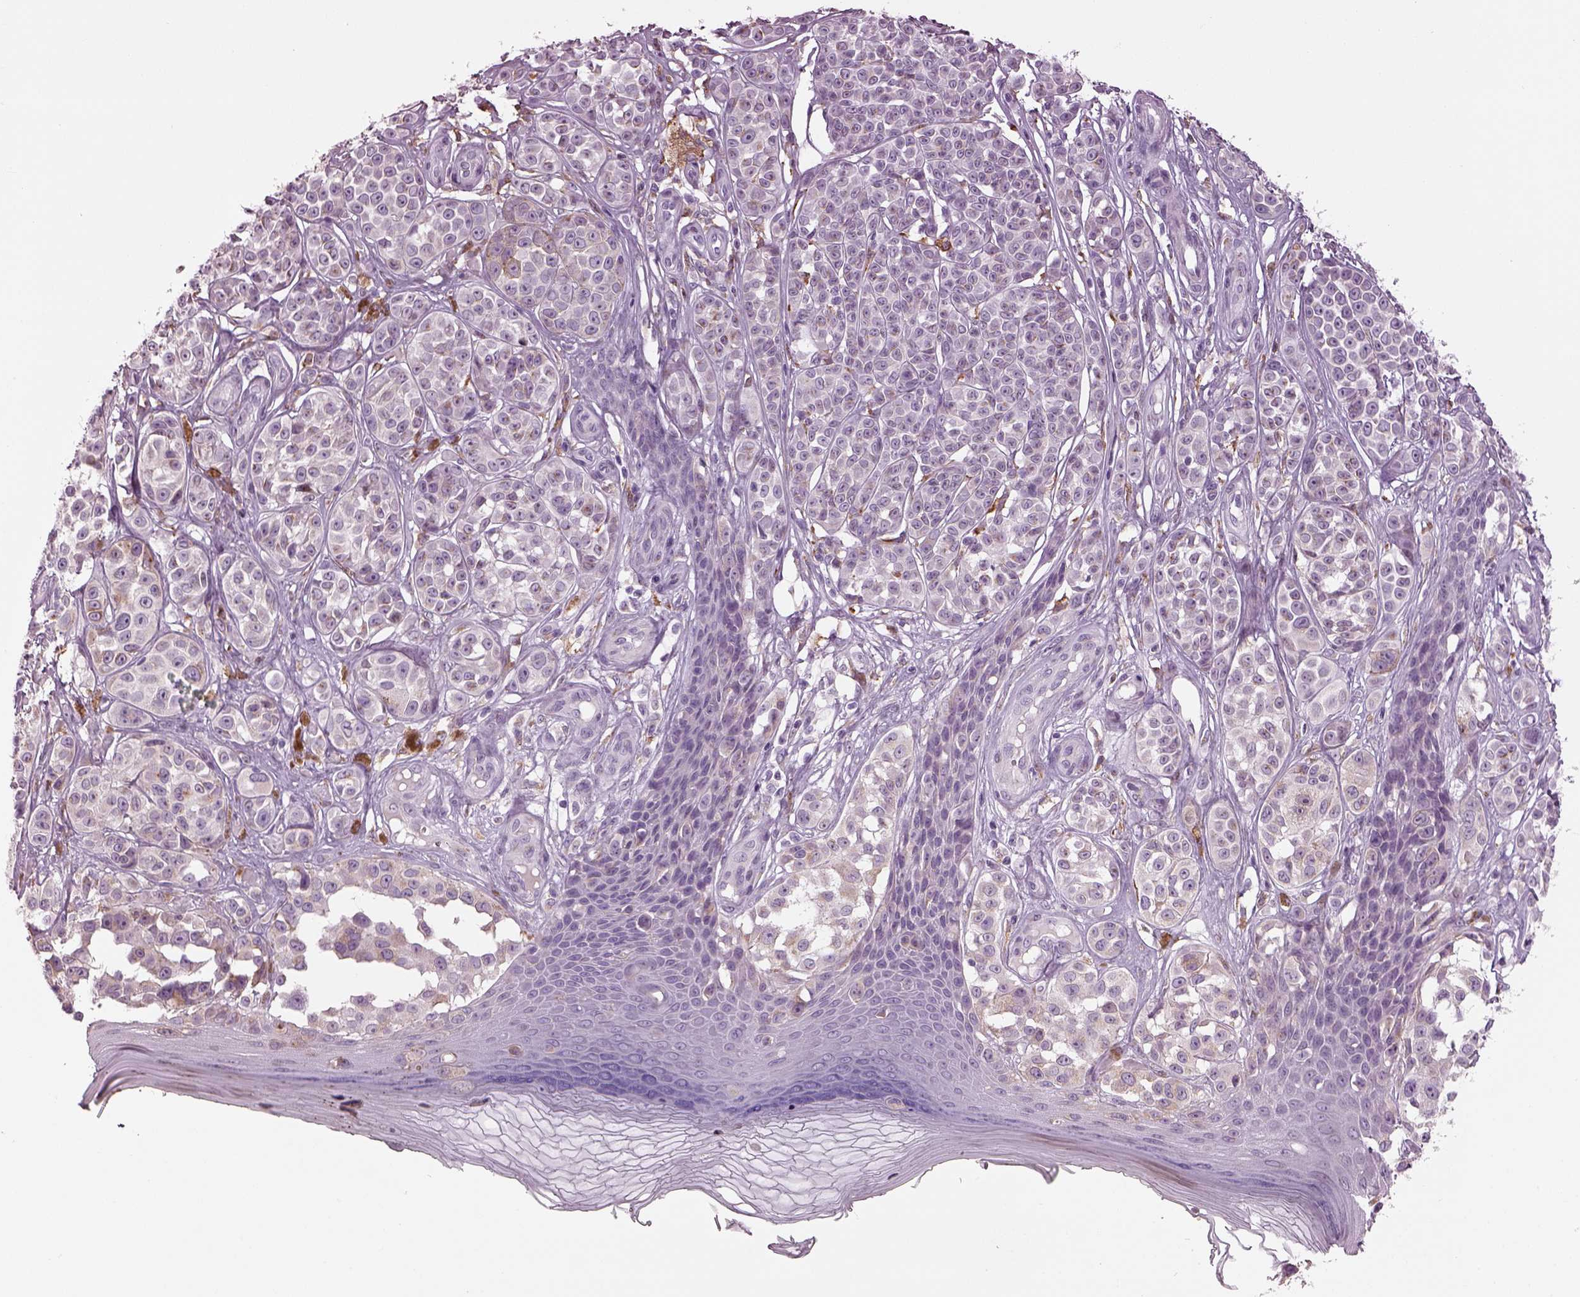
{"staining": {"intensity": "negative", "quantity": "none", "location": "none"}, "tissue": "melanoma", "cell_type": "Tumor cells", "image_type": "cancer", "snomed": [{"axis": "morphology", "description": "Malignant melanoma, NOS"}, {"axis": "topography", "description": "Skin"}], "caption": "An IHC histopathology image of melanoma is shown. There is no staining in tumor cells of melanoma. (DAB (3,3'-diaminobenzidine) immunohistochemistry (IHC) with hematoxylin counter stain).", "gene": "TMEM231", "patient": {"sex": "female", "age": 90}}